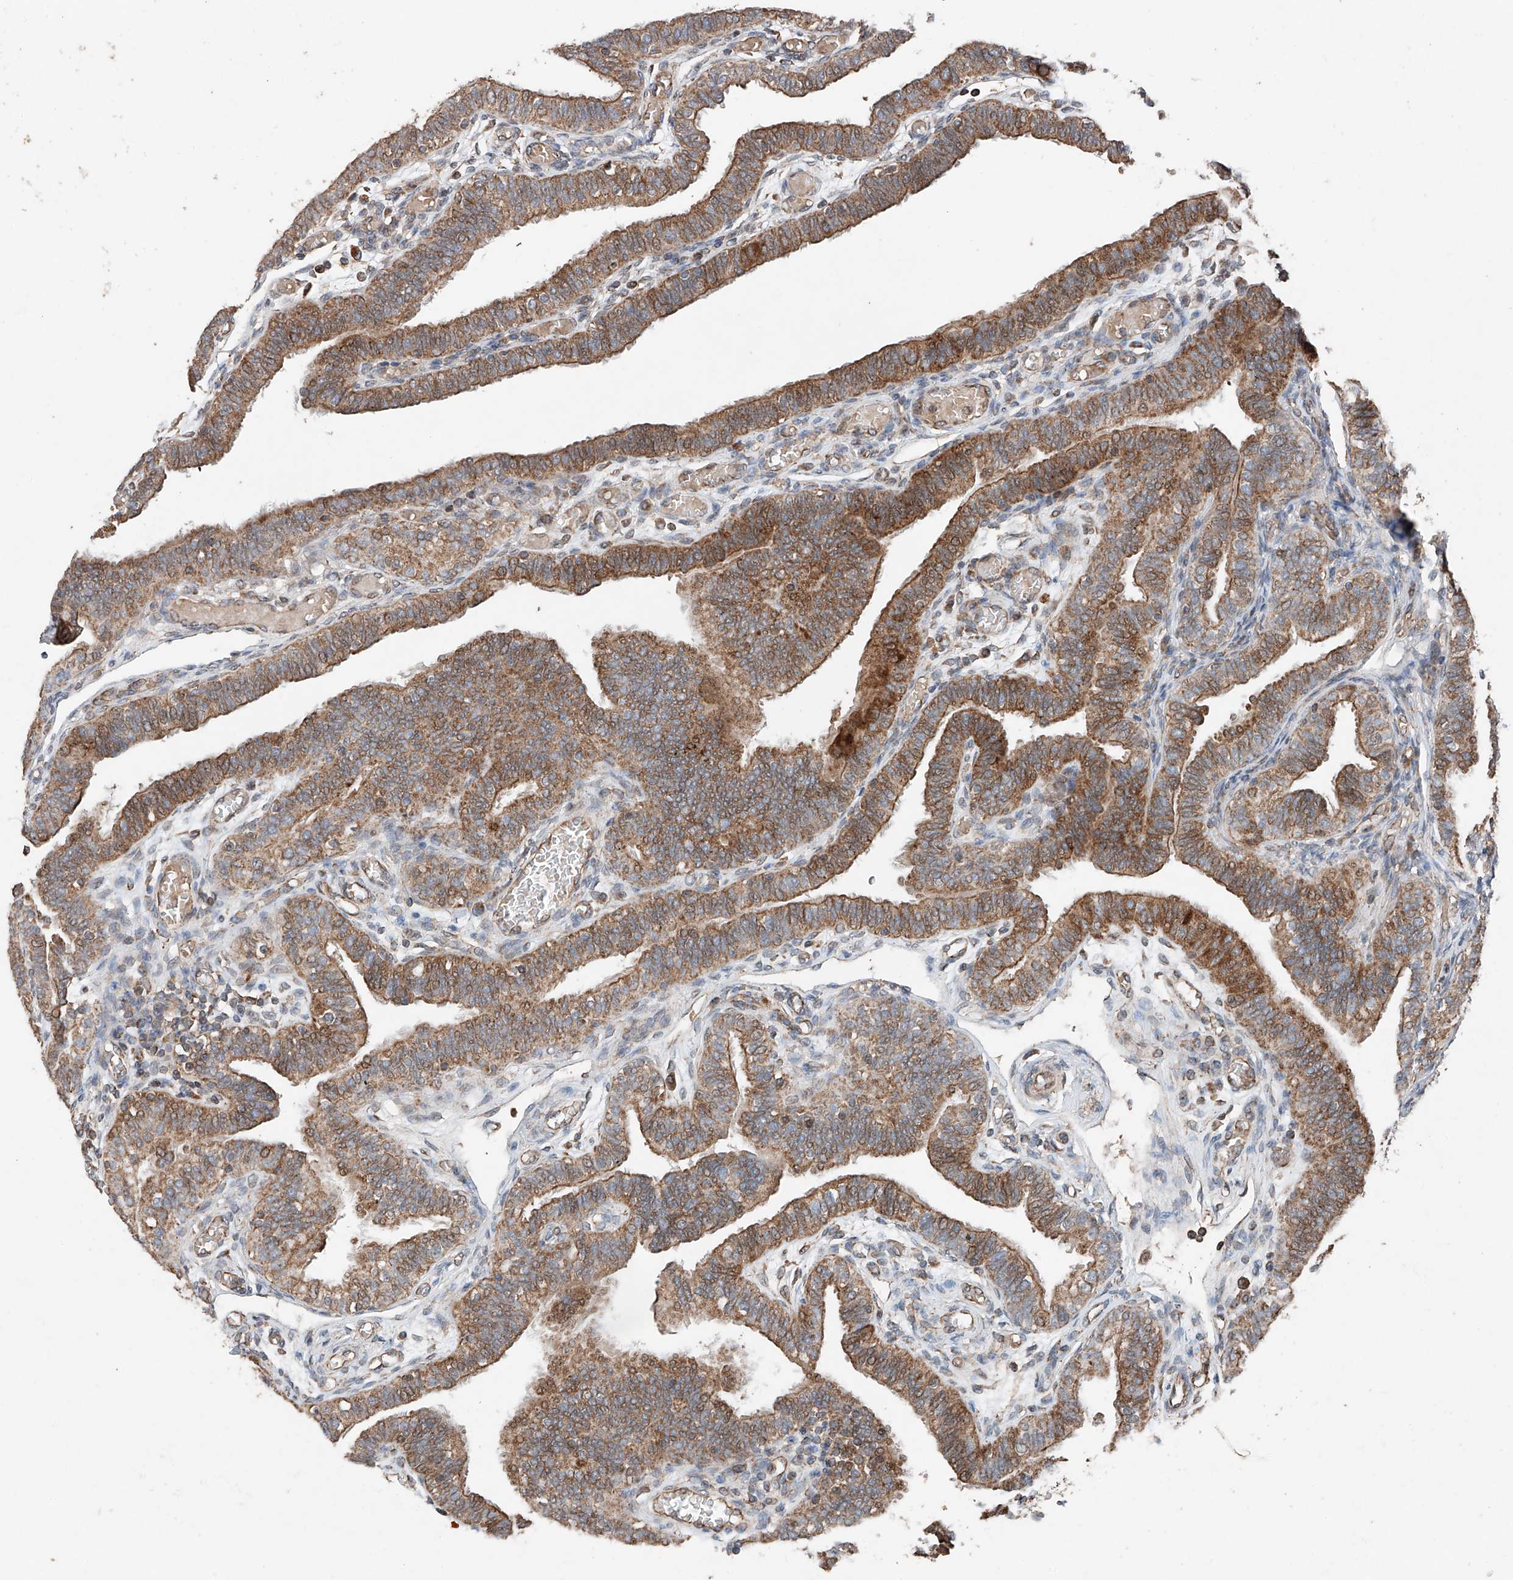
{"staining": {"intensity": "moderate", "quantity": ">75%", "location": "cytoplasmic/membranous"}, "tissue": "fallopian tube", "cell_type": "Glandular cells", "image_type": "normal", "snomed": [{"axis": "morphology", "description": "Normal tissue, NOS"}, {"axis": "topography", "description": "Fallopian tube"}], "caption": "Immunohistochemical staining of benign human fallopian tube reveals moderate cytoplasmic/membranous protein expression in about >75% of glandular cells. The protein is stained brown, and the nuclei are stained in blue (DAB IHC with brightfield microscopy, high magnification).", "gene": "AP4B1", "patient": {"sex": "female", "age": 39}}